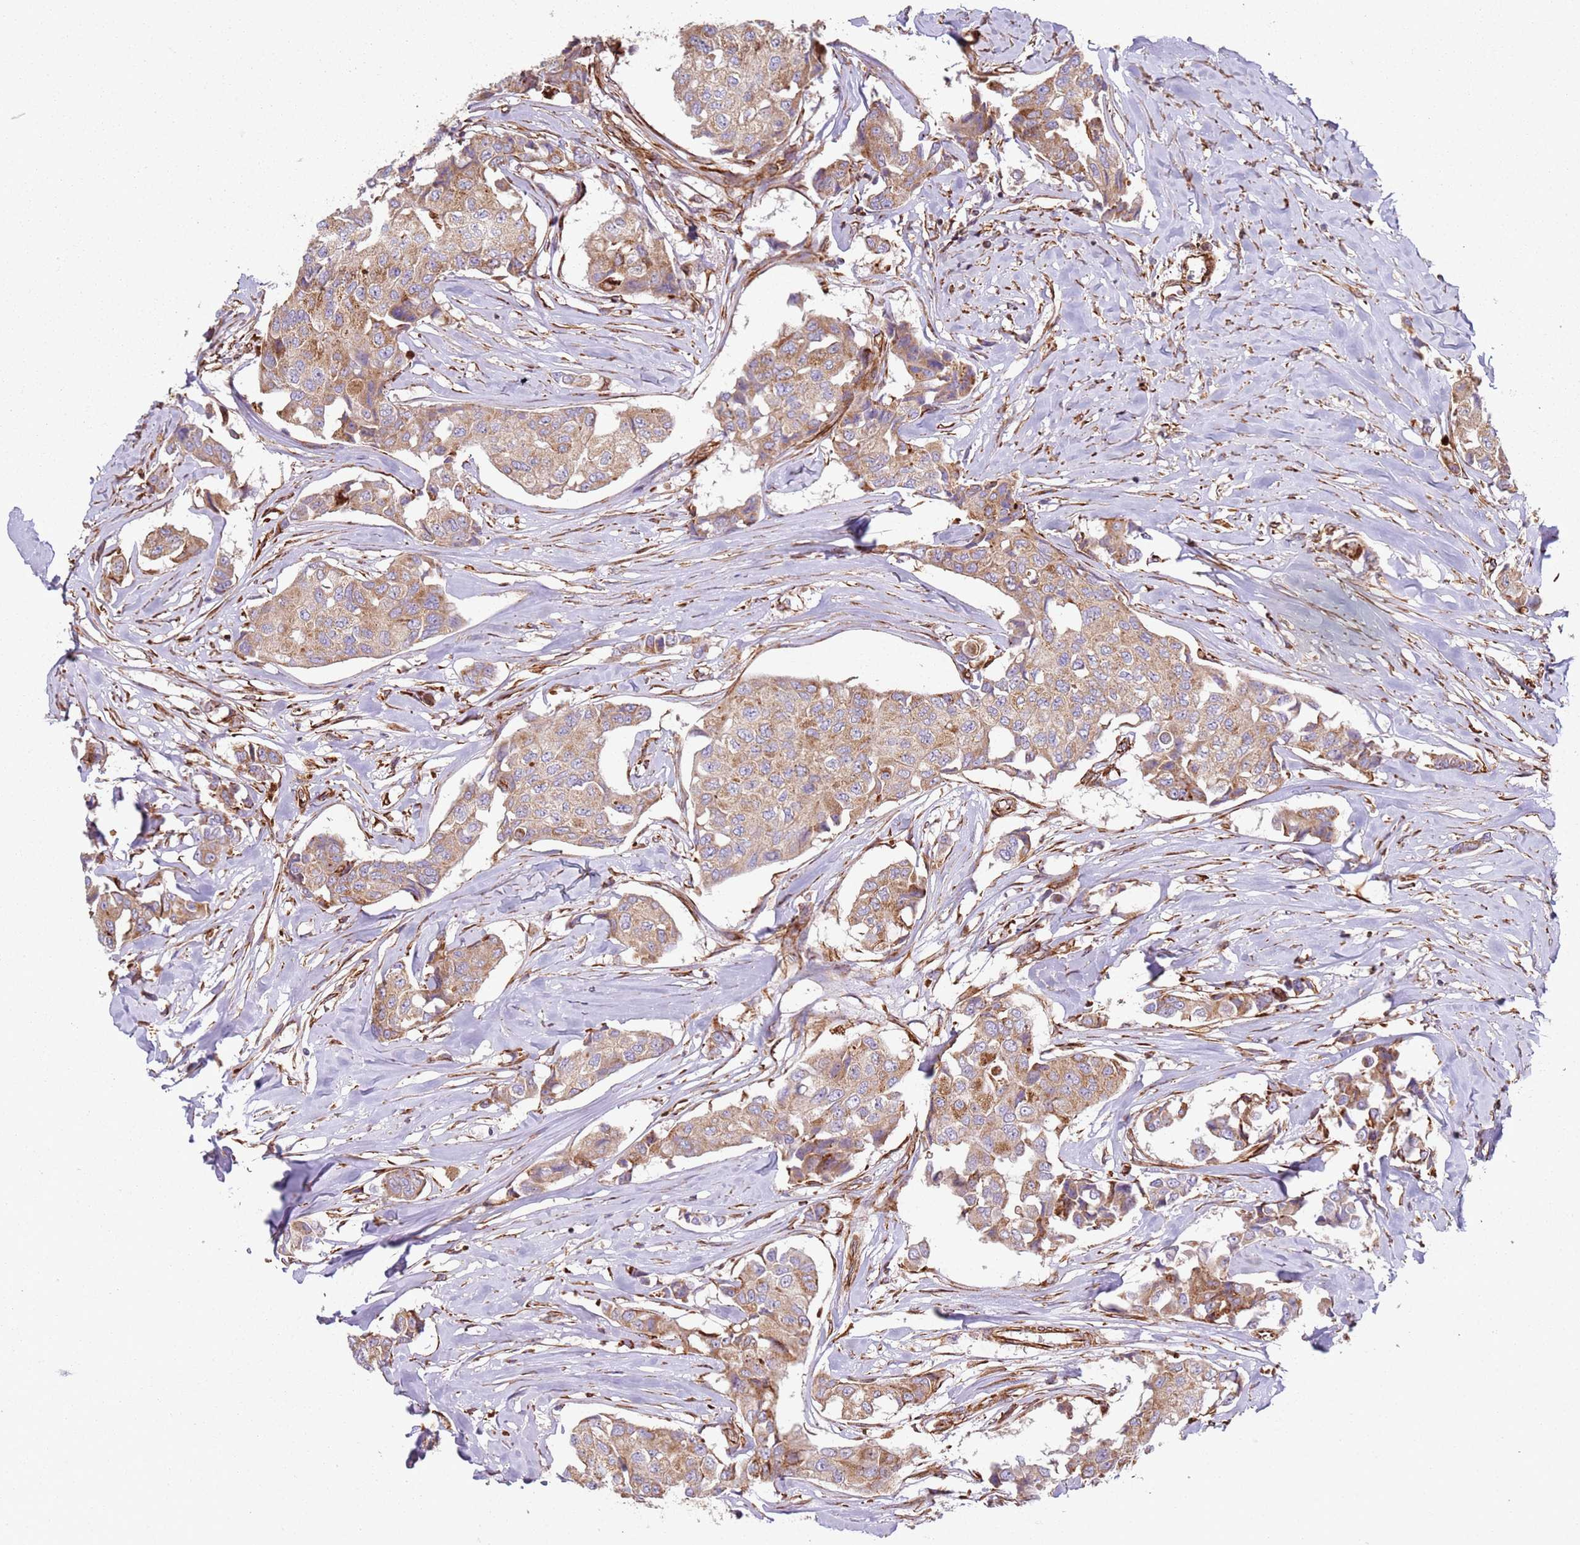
{"staining": {"intensity": "moderate", "quantity": "25%-75%", "location": "cytoplasmic/membranous"}, "tissue": "breast cancer", "cell_type": "Tumor cells", "image_type": "cancer", "snomed": [{"axis": "morphology", "description": "Duct carcinoma"}, {"axis": "topography", "description": "Breast"}], "caption": "Immunohistochemistry (IHC) histopathology image of neoplastic tissue: breast cancer (intraductal carcinoma) stained using IHC reveals medium levels of moderate protein expression localized specifically in the cytoplasmic/membranous of tumor cells, appearing as a cytoplasmic/membranous brown color.", "gene": "SNAPIN", "patient": {"sex": "female", "age": 80}}